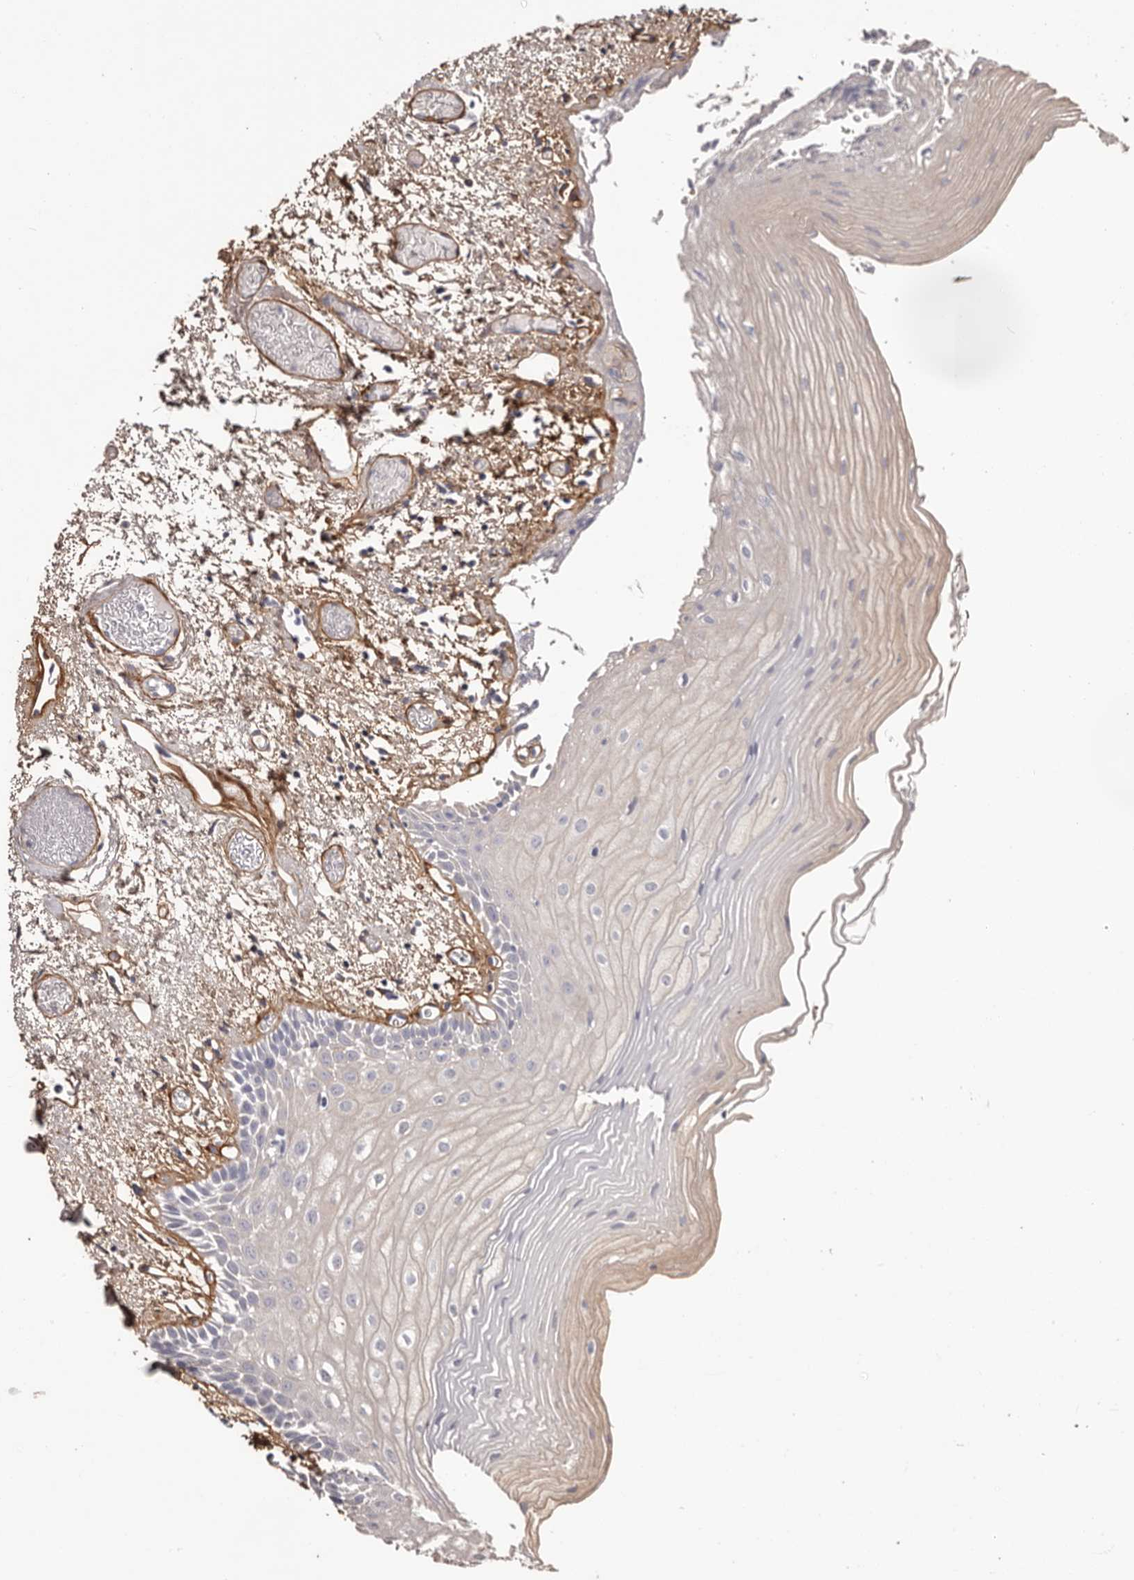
{"staining": {"intensity": "negative", "quantity": "none", "location": "none"}, "tissue": "oral mucosa", "cell_type": "Squamous epithelial cells", "image_type": "normal", "snomed": [{"axis": "morphology", "description": "Normal tissue, NOS"}, {"axis": "topography", "description": "Oral tissue"}], "caption": "Immunohistochemical staining of benign oral mucosa exhibits no significant staining in squamous epithelial cells.", "gene": "COL6A1", "patient": {"sex": "male", "age": 52}}